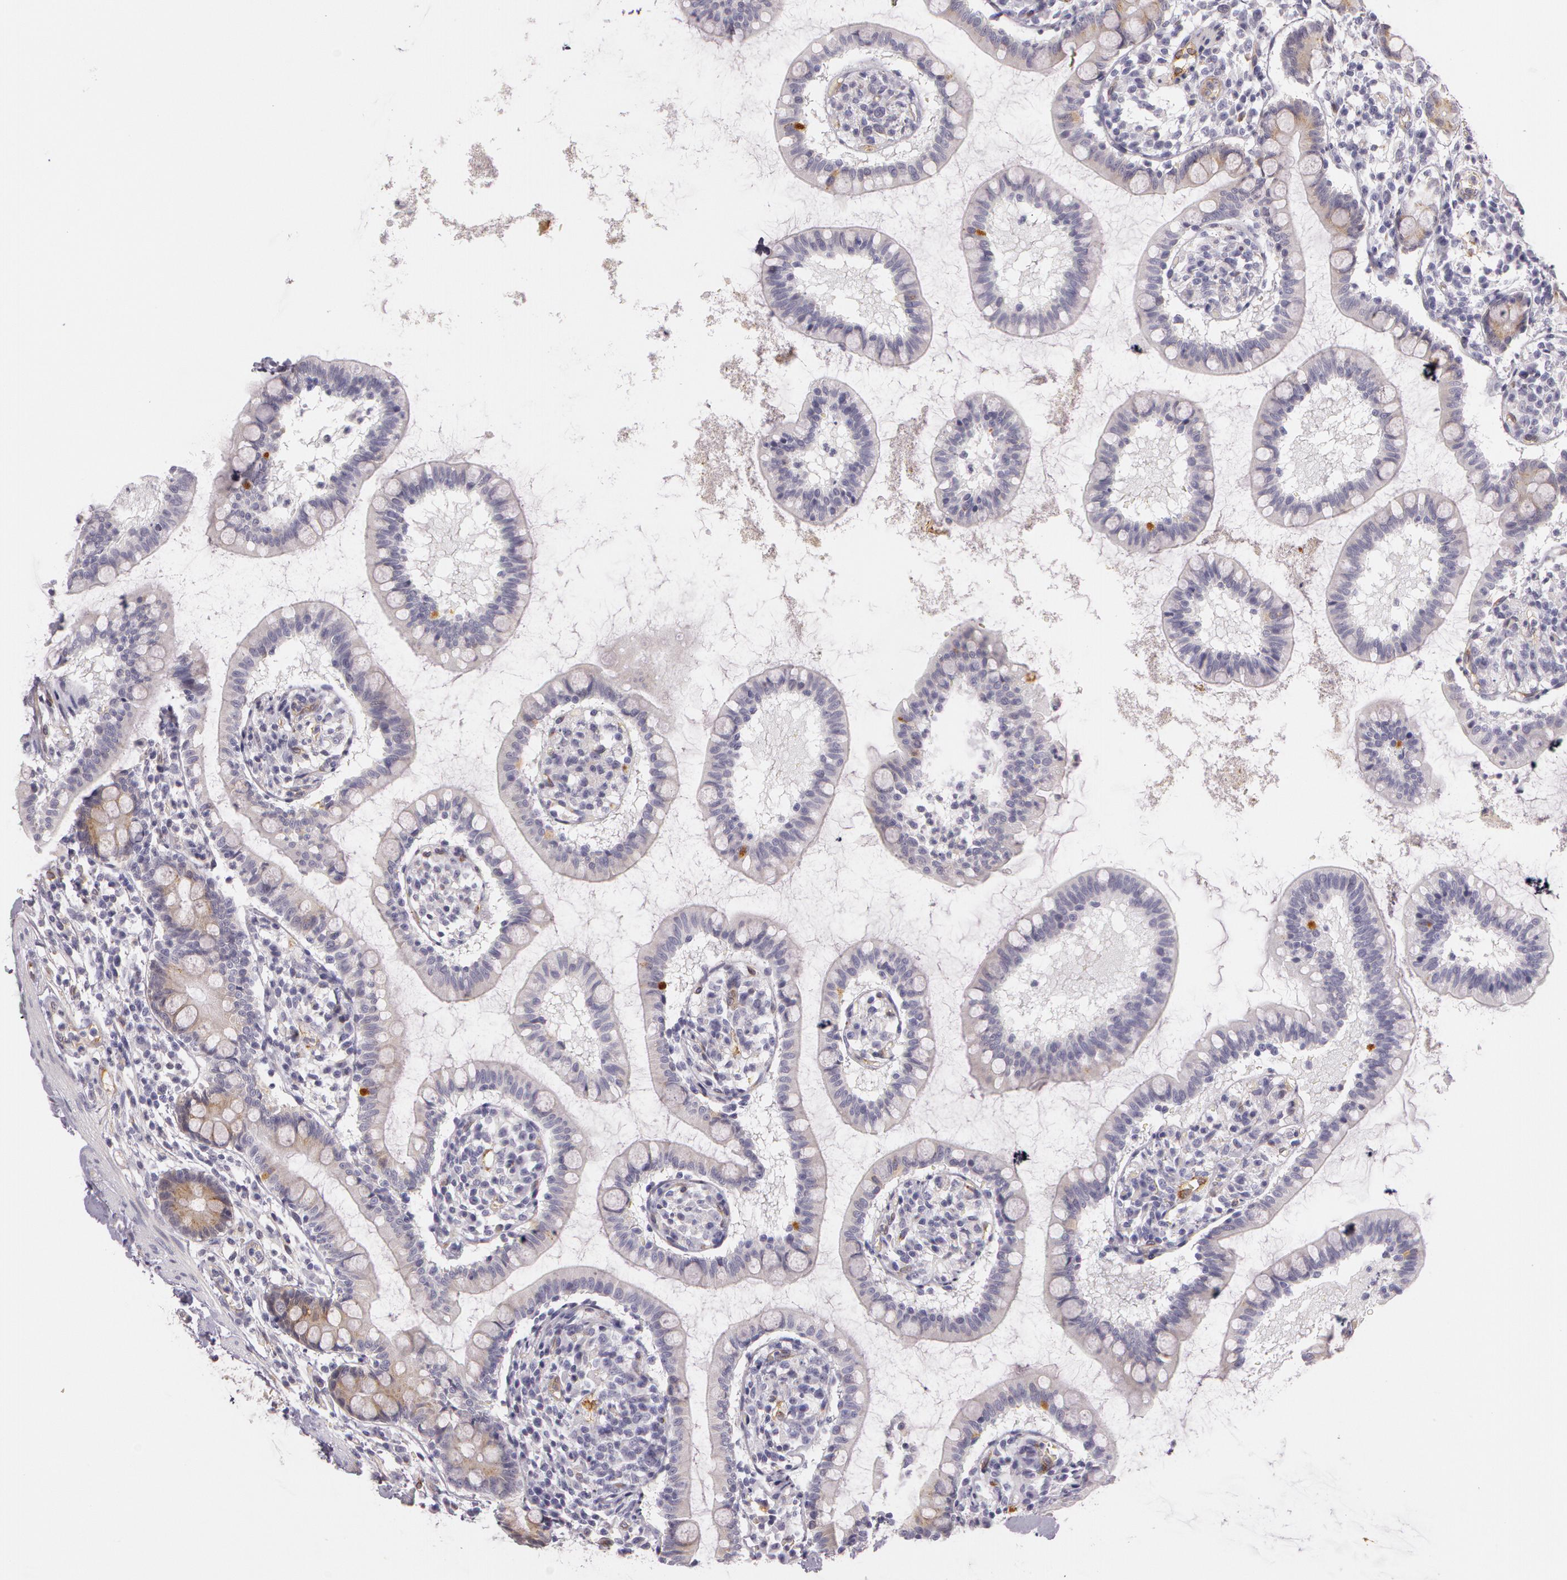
{"staining": {"intensity": "moderate", "quantity": "25%-75%", "location": "cytoplasmic/membranous"}, "tissue": "small intestine", "cell_type": "Glandular cells", "image_type": "normal", "snomed": [{"axis": "morphology", "description": "Normal tissue, NOS"}, {"axis": "topography", "description": "Small intestine"}], "caption": "Small intestine stained for a protein (brown) reveals moderate cytoplasmic/membranous positive staining in approximately 25%-75% of glandular cells.", "gene": "APP", "patient": {"sex": "female", "age": 61}}